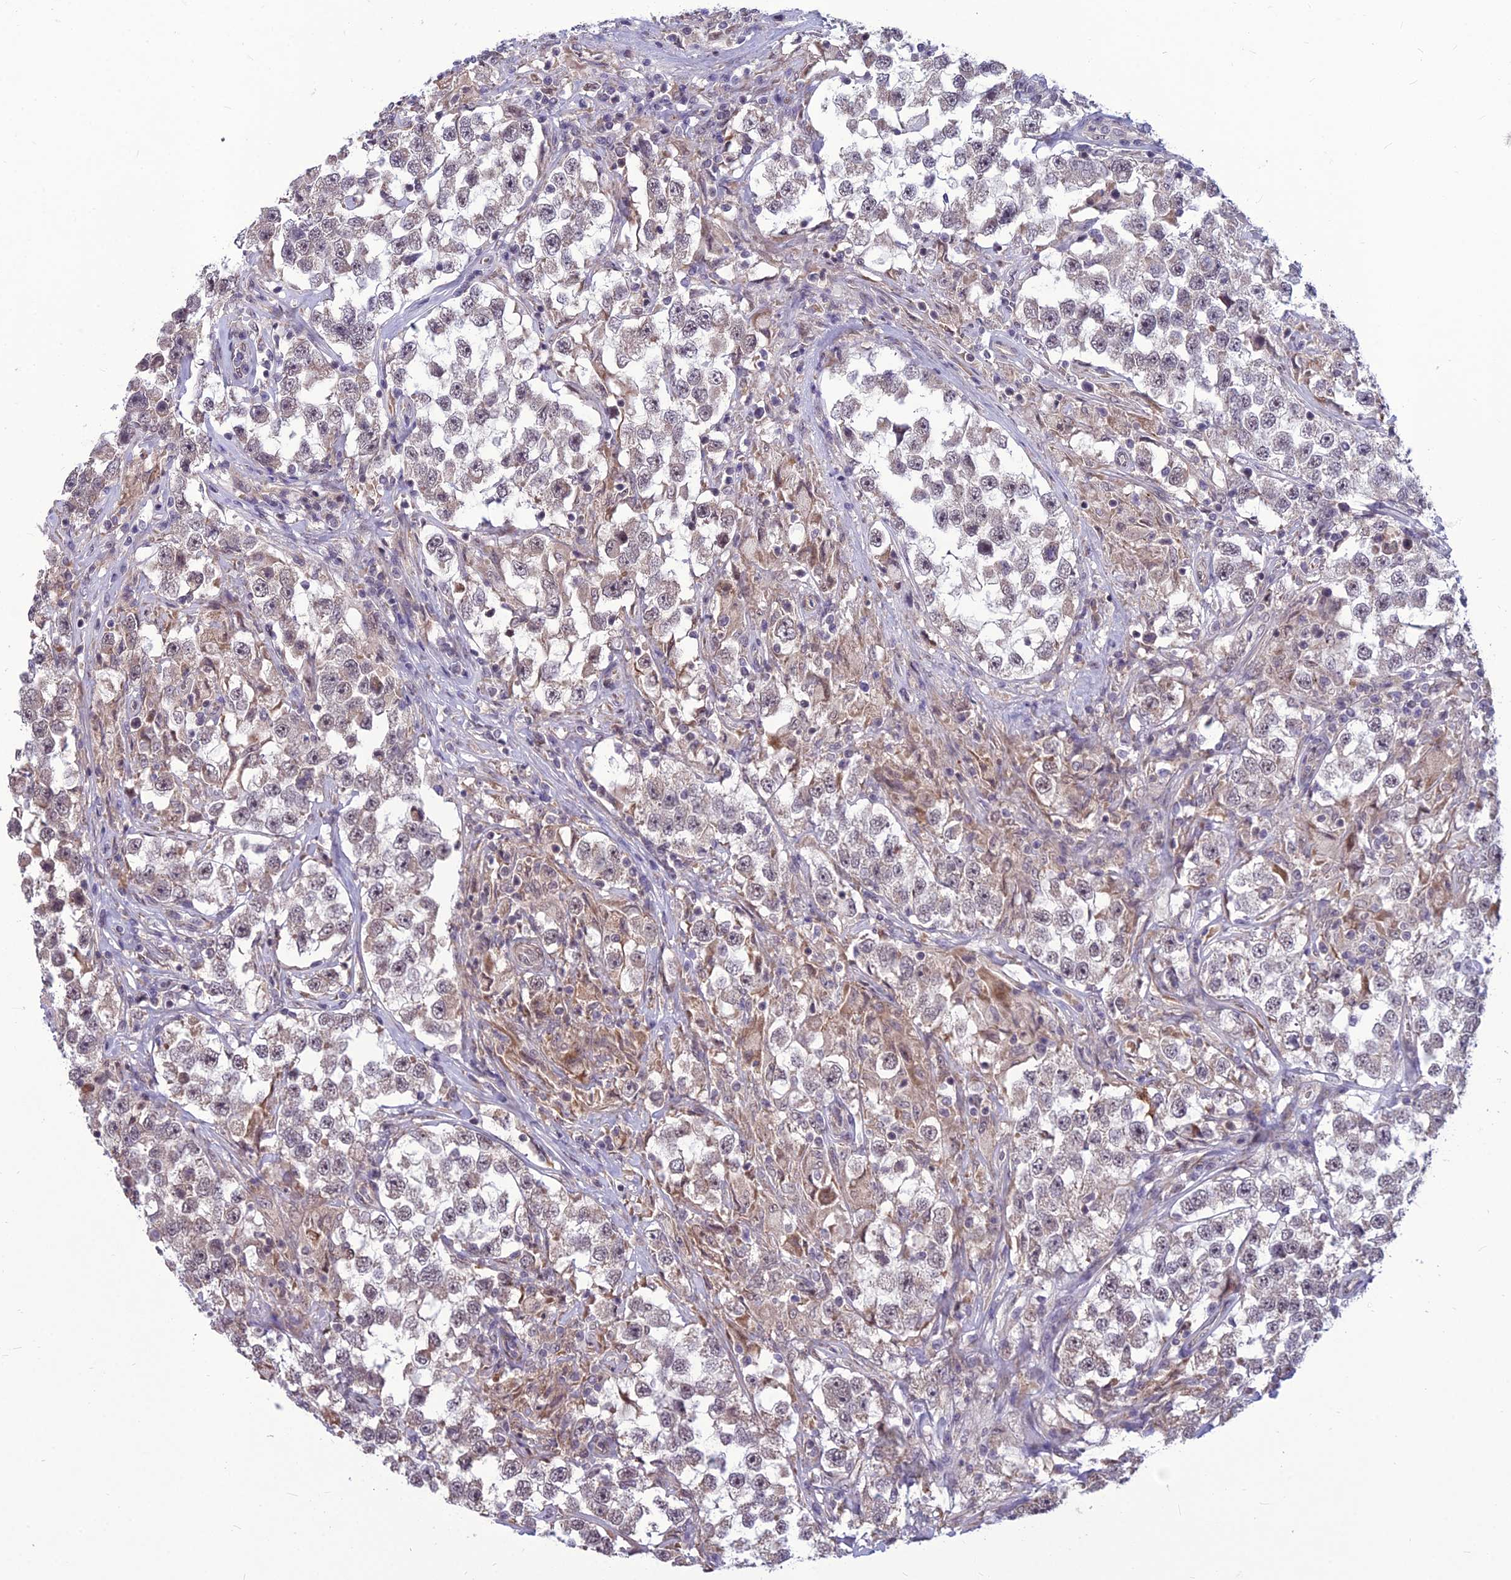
{"staining": {"intensity": "weak", "quantity": "<25%", "location": "cytoplasmic/membranous"}, "tissue": "testis cancer", "cell_type": "Tumor cells", "image_type": "cancer", "snomed": [{"axis": "morphology", "description": "Seminoma, NOS"}, {"axis": "topography", "description": "Testis"}], "caption": "Immunohistochemistry of testis cancer (seminoma) shows no expression in tumor cells.", "gene": "FBRS", "patient": {"sex": "male", "age": 46}}